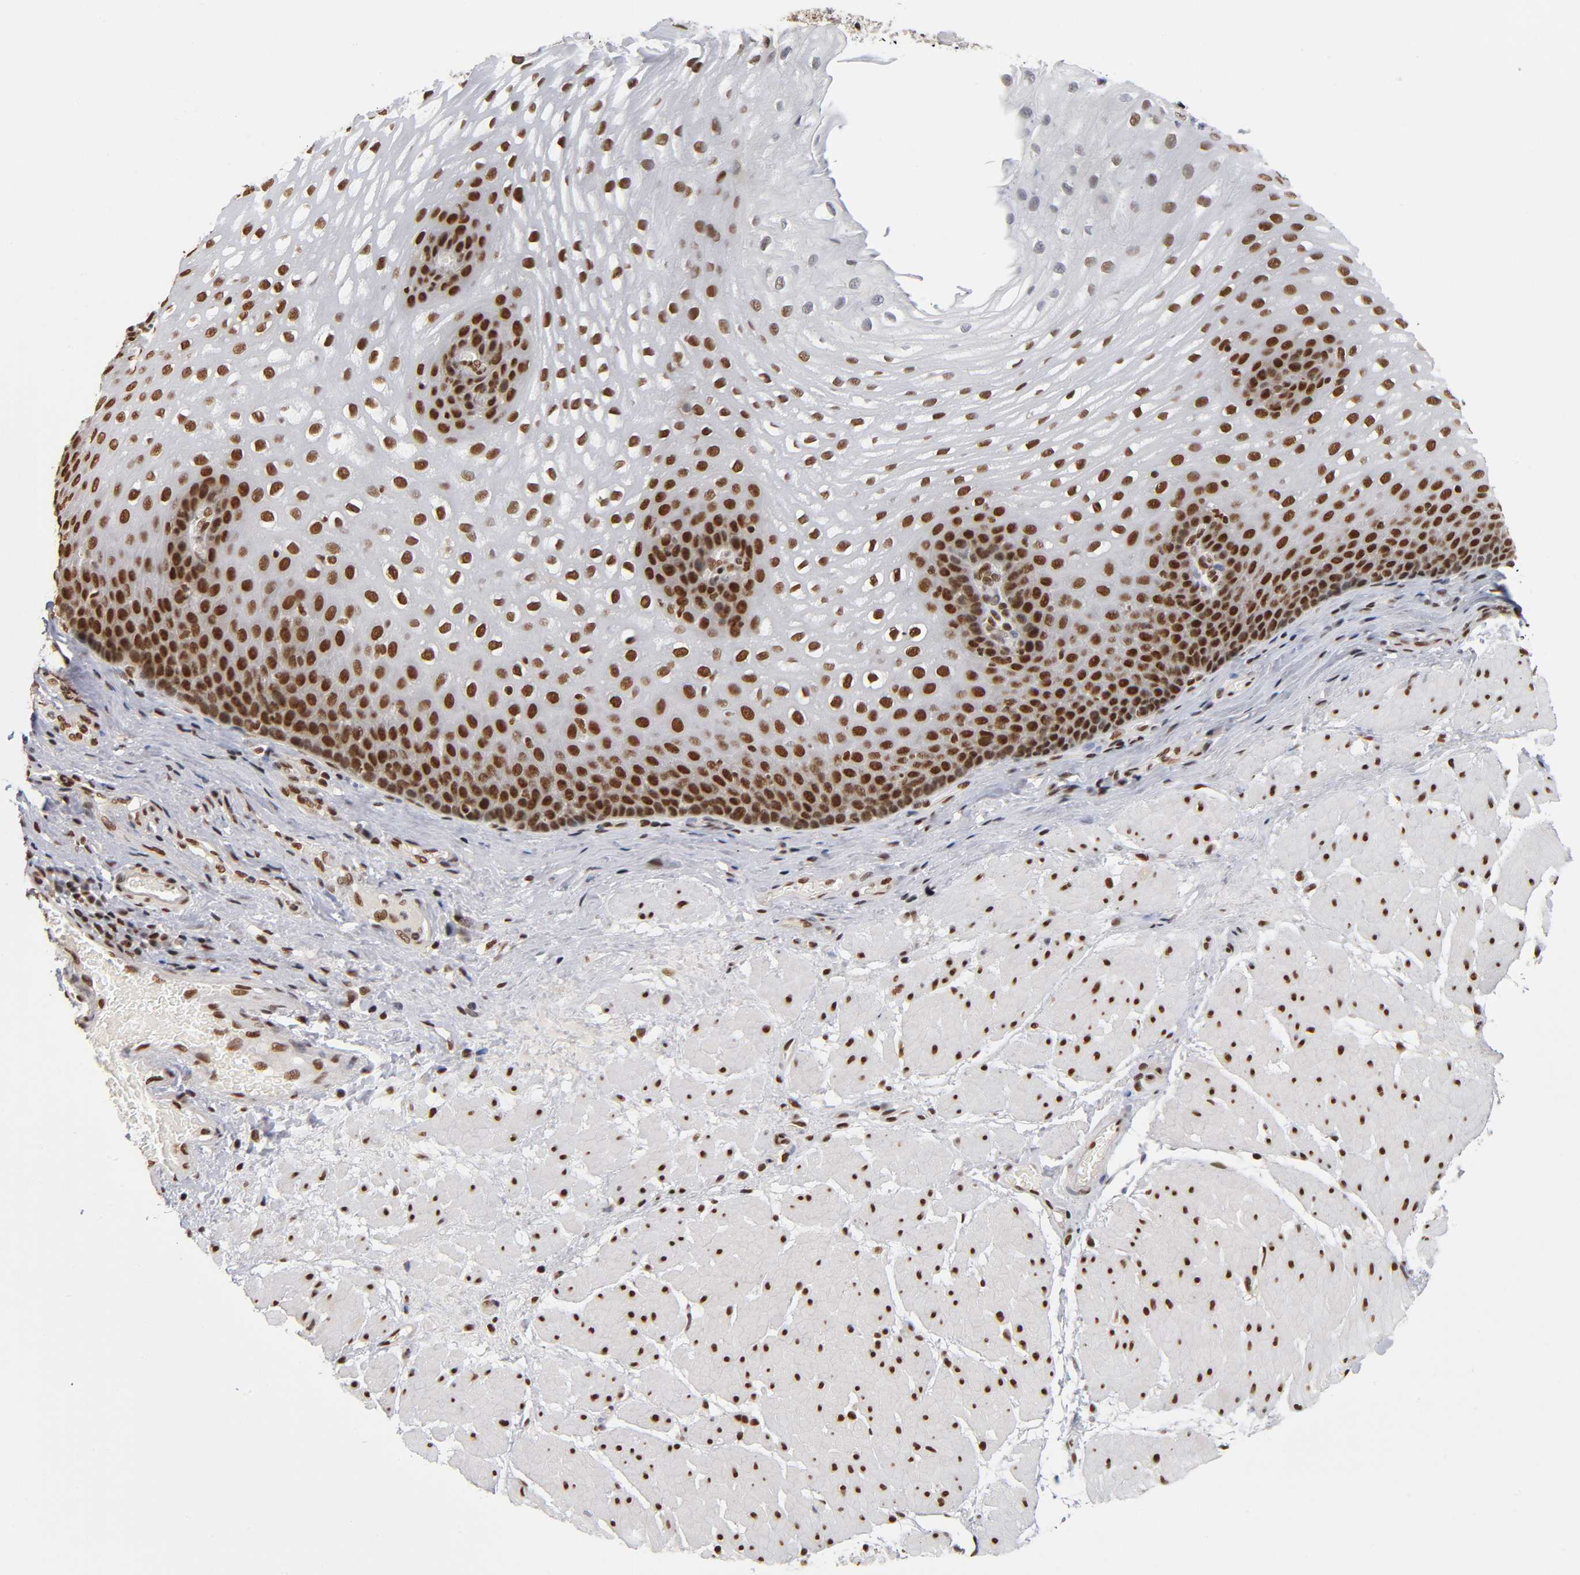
{"staining": {"intensity": "strong", "quantity": ">75%", "location": "nuclear"}, "tissue": "esophagus", "cell_type": "Squamous epithelial cells", "image_type": "normal", "snomed": [{"axis": "morphology", "description": "Normal tissue, NOS"}, {"axis": "topography", "description": "Esophagus"}], "caption": "IHC of unremarkable human esophagus reveals high levels of strong nuclear staining in approximately >75% of squamous epithelial cells. Using DAB (3,3'-diaminobenzidine) (brown) and hematoxylin (blue) stains, captured at high magnification using brightfield microscopy.", "gene": "ILKAP", "patient": {"sex": "male", "age": 48}}